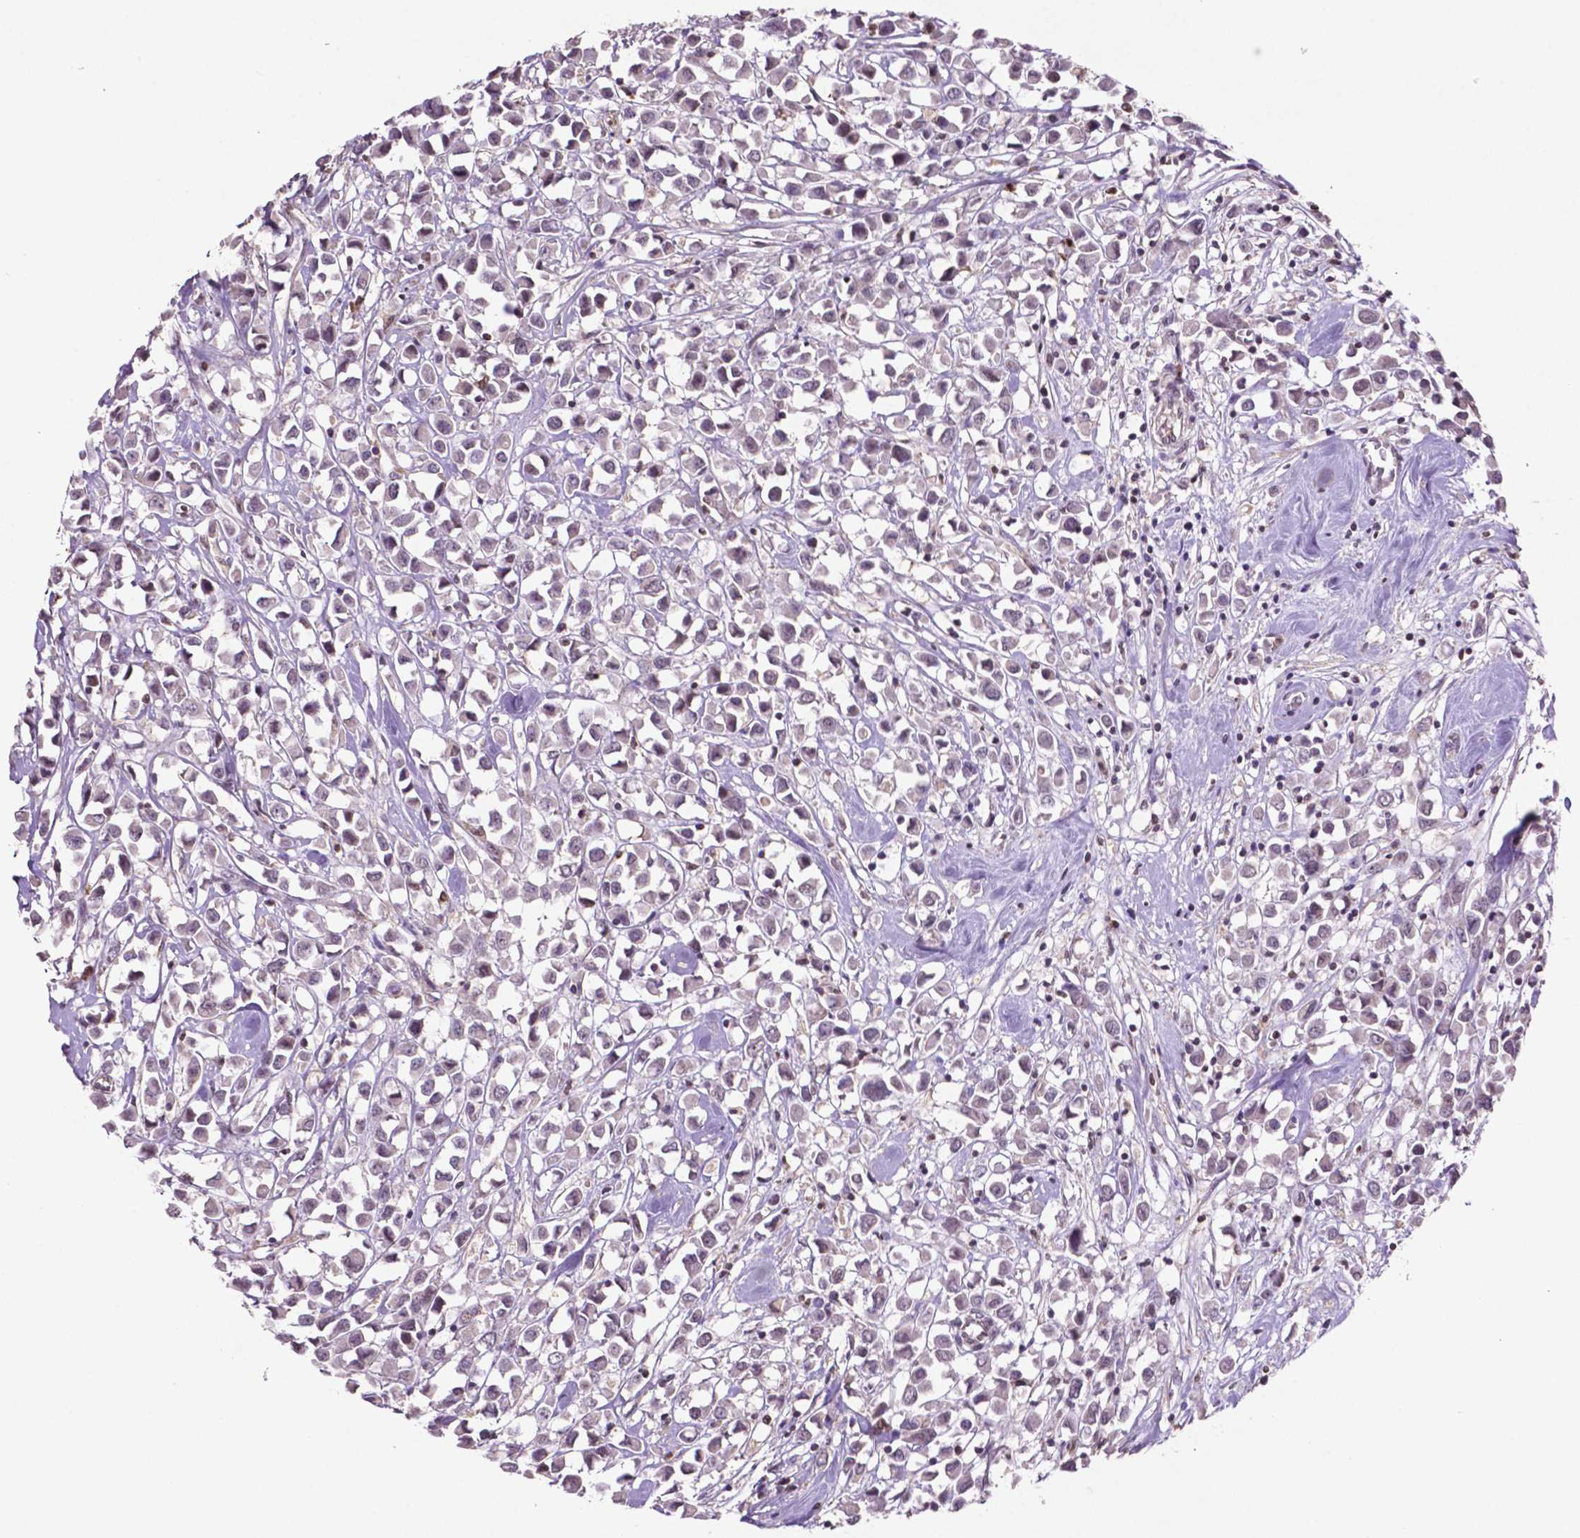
{"staining": {"intensity": "negative", "quantity": "none", "location": "none"}, "tissue": "breast cancer", "cell_type": "Tumor cells", "image_type": "cancer", "snomed": [{"axis": "morphology", "description": "Duct carcinoma"}, {"axis": "topography", "description": "Breast"}], "caption": "Tumor cells show no significant protein positivity in breast infiltrating ductal carcinoma. Brightfield microscopy of immunohistochemistry stained with DAB (brown) and hematoxylin (blue), captured at high magnification.", "gene": "GLRX", "patient": {"sex": "female", "age": 61}}